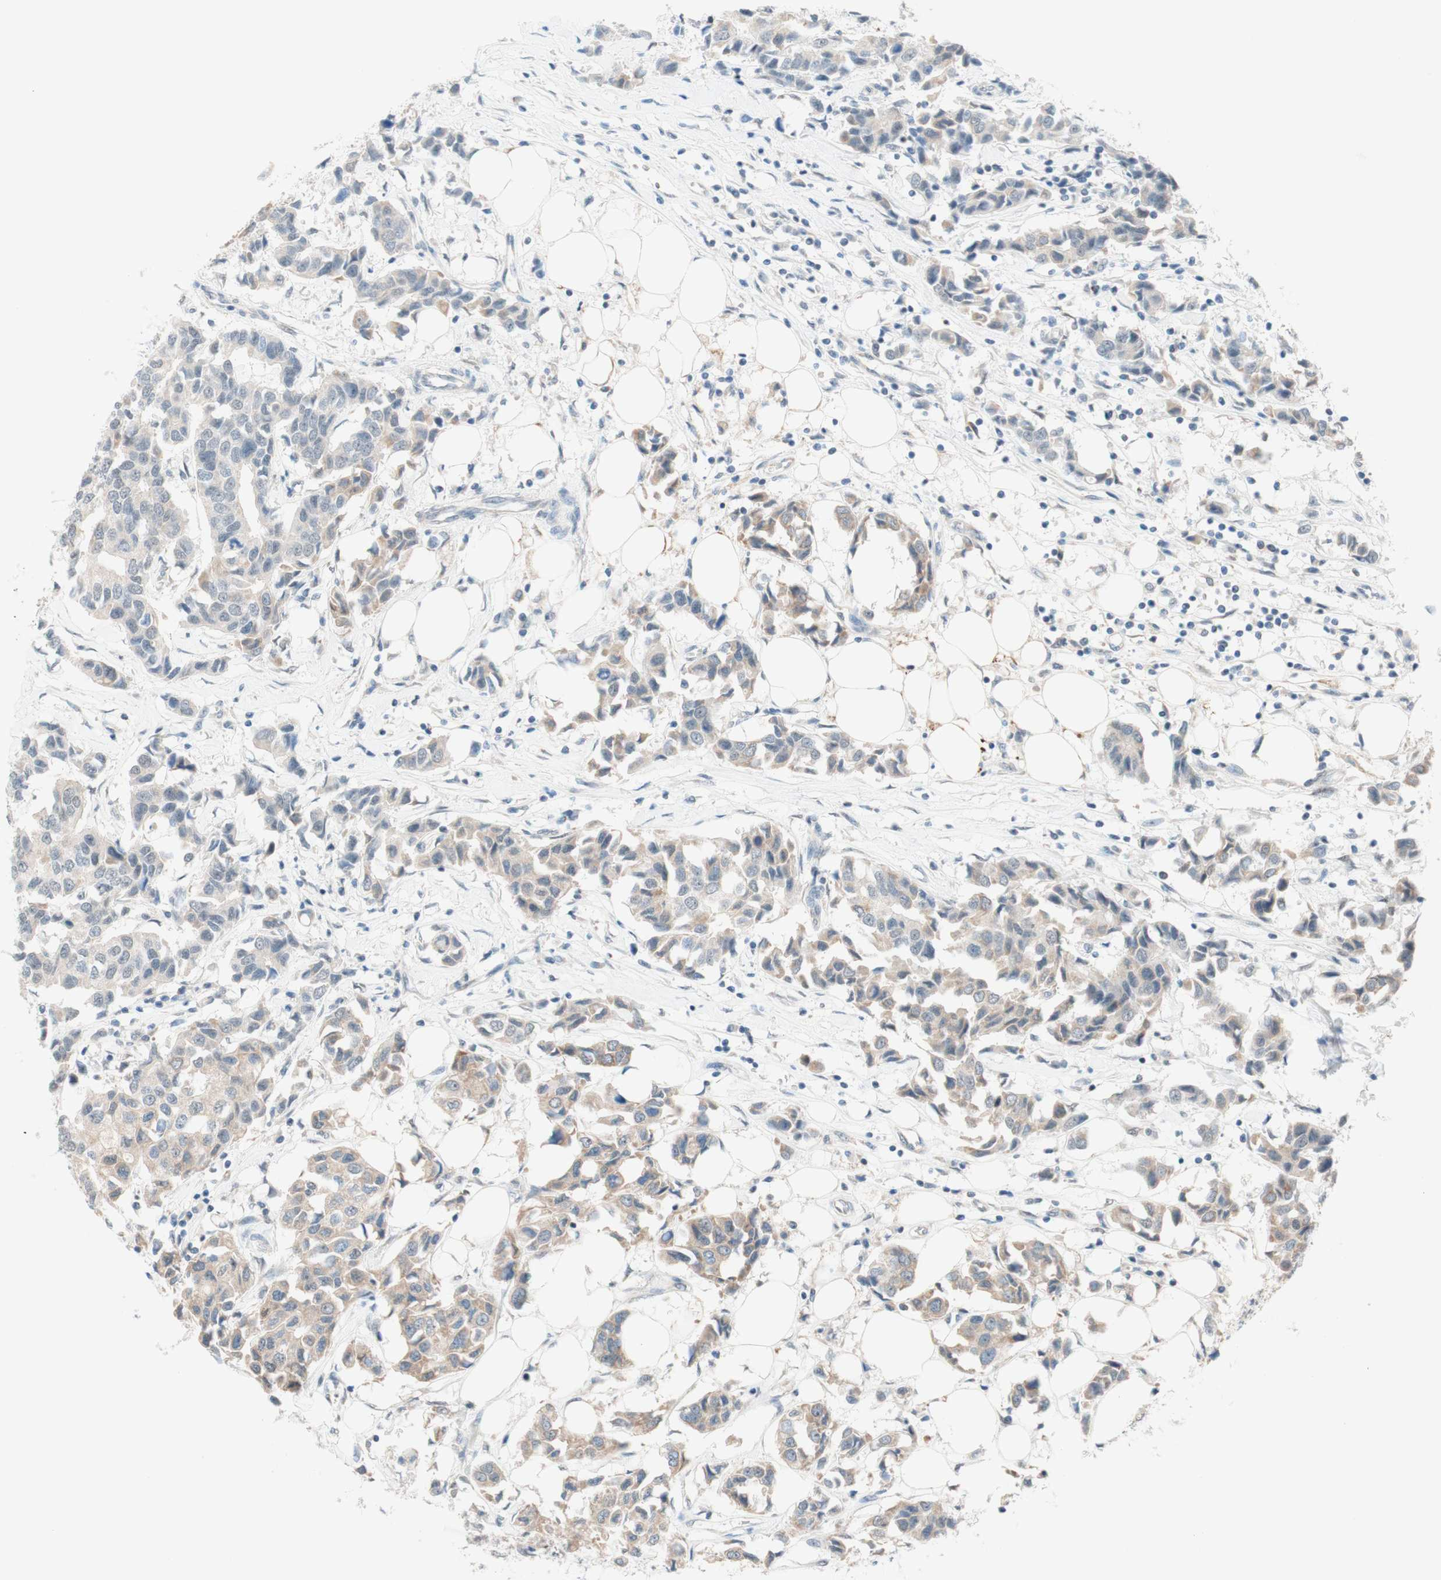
{"staining": {"intensity": "weak", "quantity": "25%-75%", "location": "cytoplasmic/membranous"}, "tissue": "breast cancer", "cell_type": "Tumor cells", "image_type": "cancer", "snomed": [{"axis": "morphology", "description": "Duct carcinoma"}, {"axis": "topography", "description": "Breast"}], "caption": "Brown immunohistochemical staining in human breast cancer displays weak cytoplasmic/membranous positivity in approximately 25%-75% of tumor cells.", "gene": "JPH1", "patient": {"sex": "female", "age": 80}}